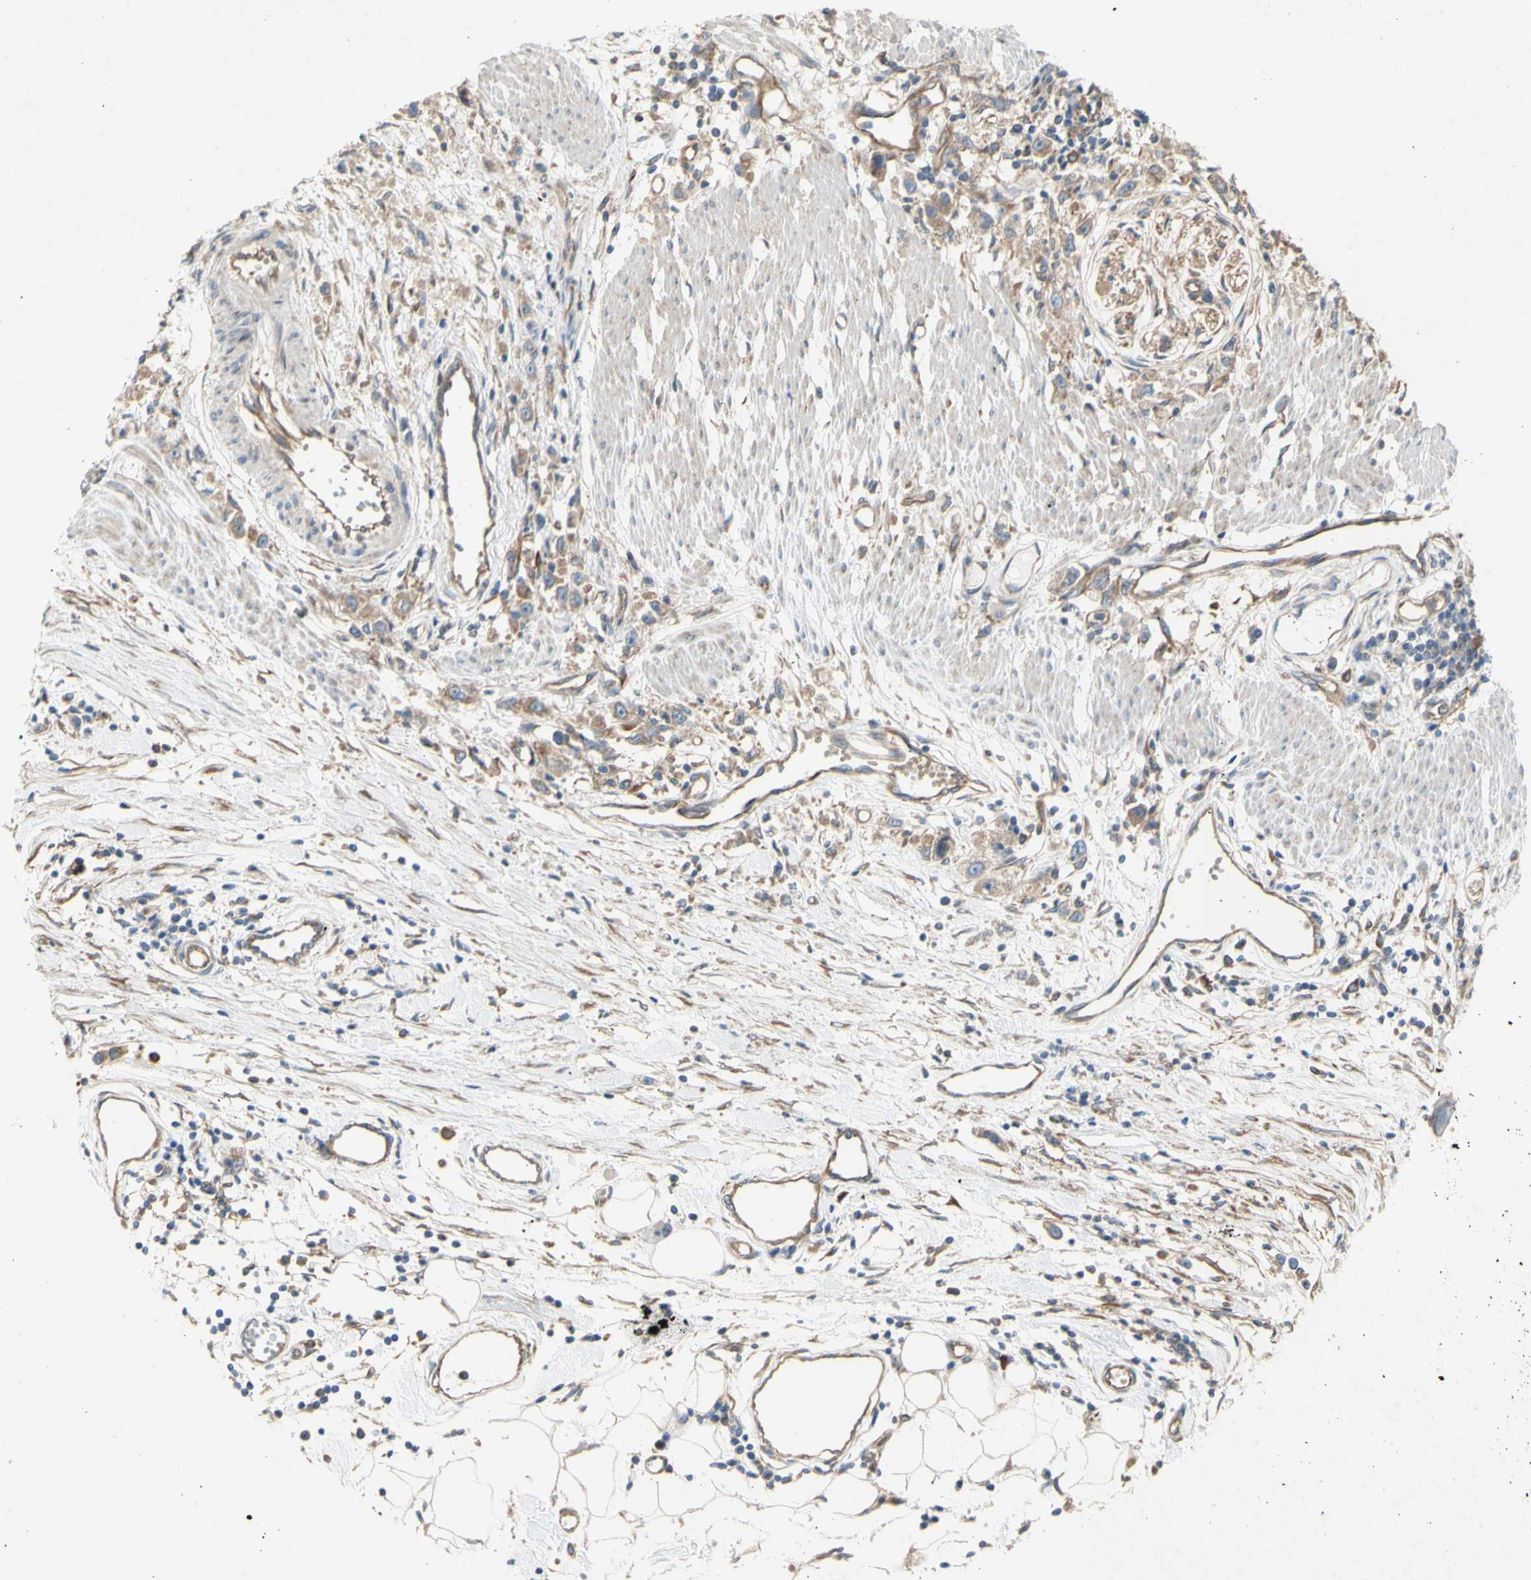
{"staining": {"intensity": "moderate", "quantity": ">75%", "location": "cytoplasmic/membranous"}, "tissue": "stomach cancer", "cell_type": "Tumor cells", "image_type": "cancer", "snomed": [{"axis": "morphology", "description": "Adenocarcinoma, NOS"}, {"axis": "topography", "description": "Stomach"}], "caption": "The photomicrograph reveals staining of stomach cancer (adenocarcinoma), revealing moderate cytoplasmic/membranous protein staining (brown color) within tumor cells.", "gene": "KLC1", "patient": {"sex": "female", "age": 59}}